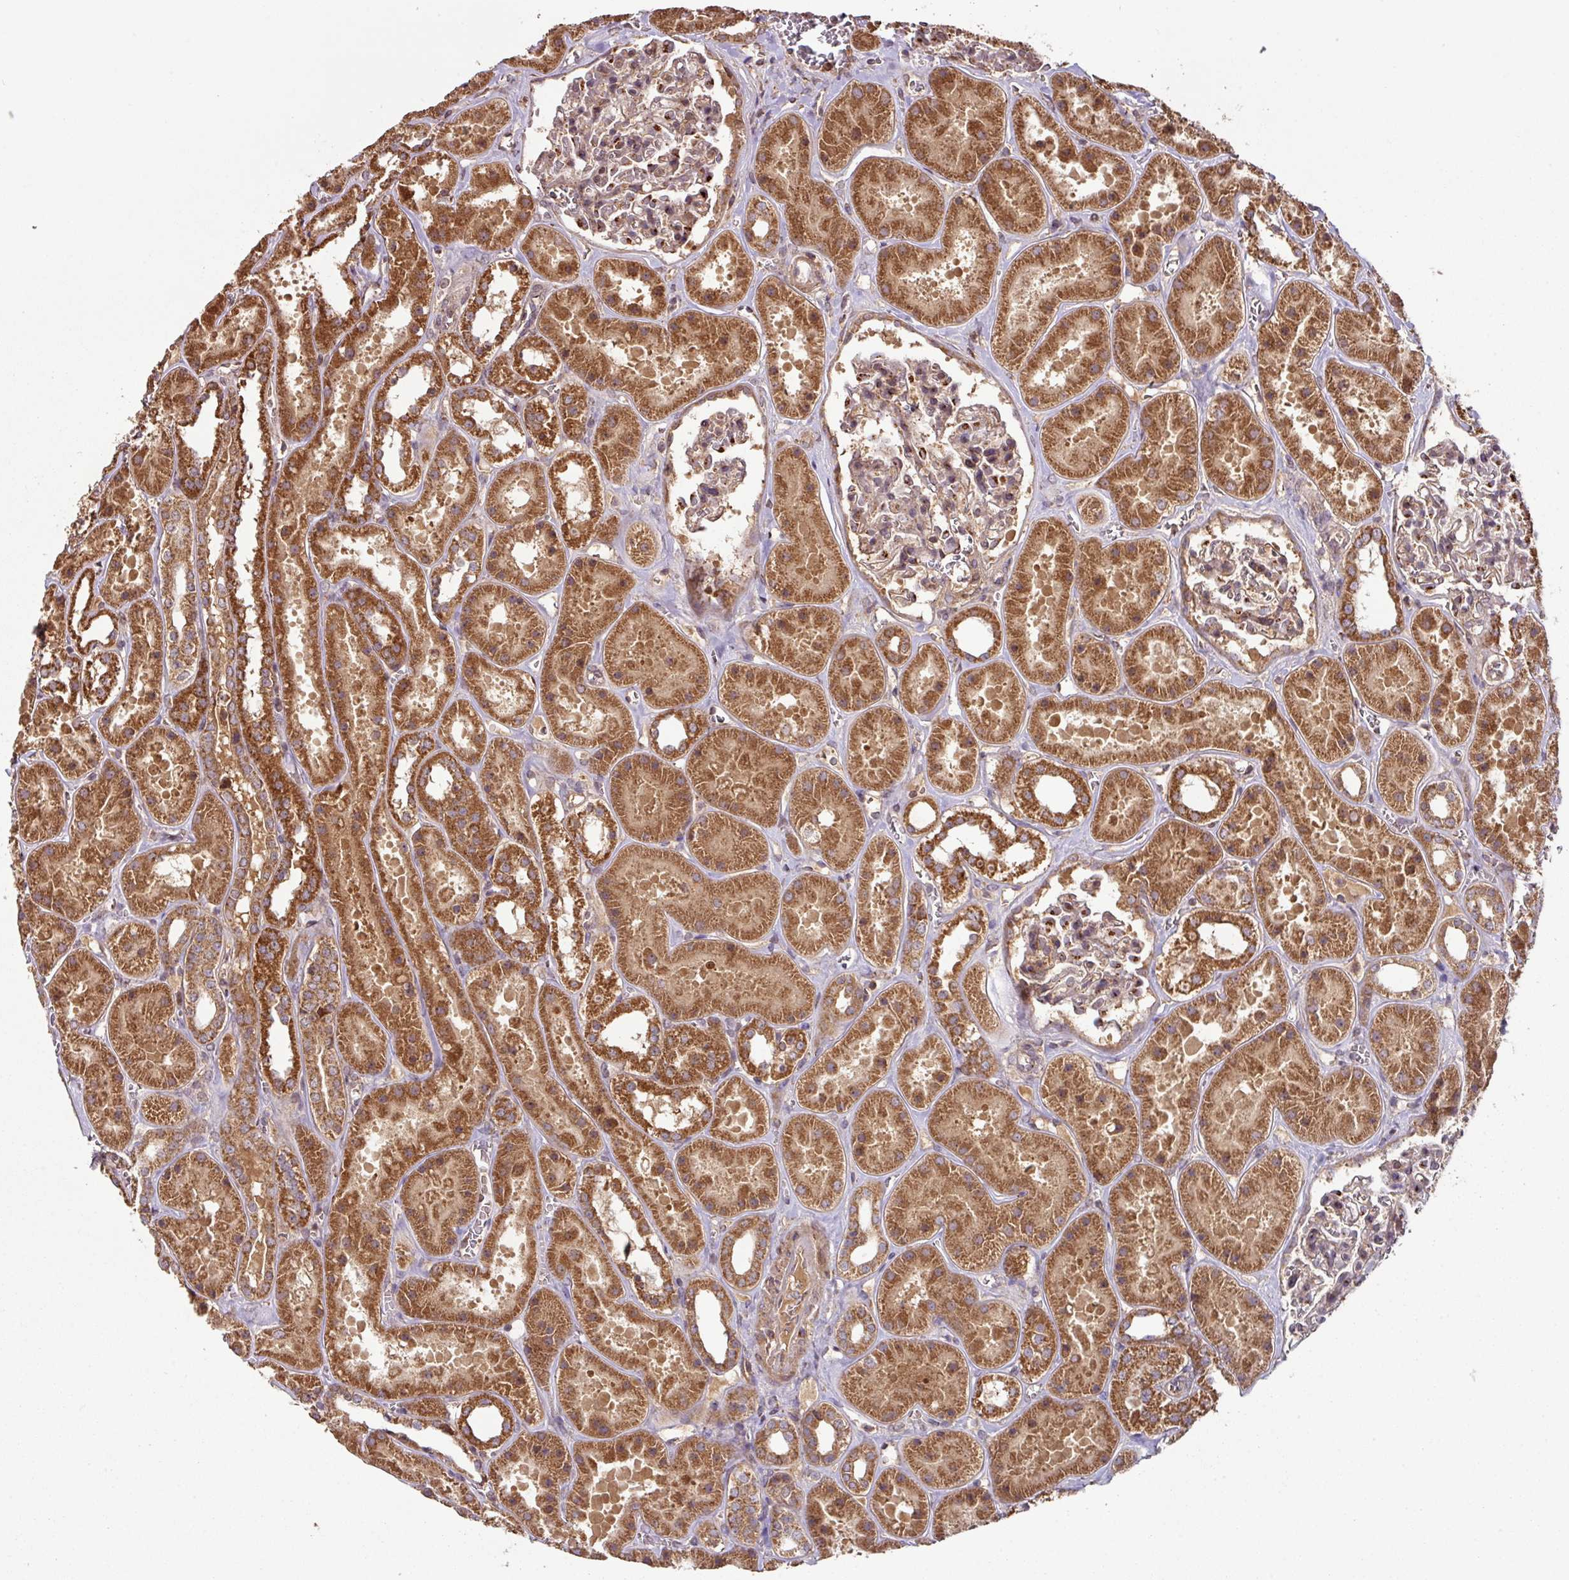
{"staining": {"intensity": "moderate", "quantity": ">75%", "location": "cytoplasmic/membranous"}, "tissue": "kidney", "cell_type": "Cells in glomeruli", "image_type": "normal", "snomed": [{"axis": "morphology", "description": "Normal tissue, NOS"}, {"axis": "topography", "description": "Kidney"}], "caption": "Immunohistochemistry of normal human kidney displays medium levels of moderate cytoplasmic/membranous staining in about >75% of cells in glomeruli.", "gene": "MRRF", "patient": {"sex": "female", "age": 41}}